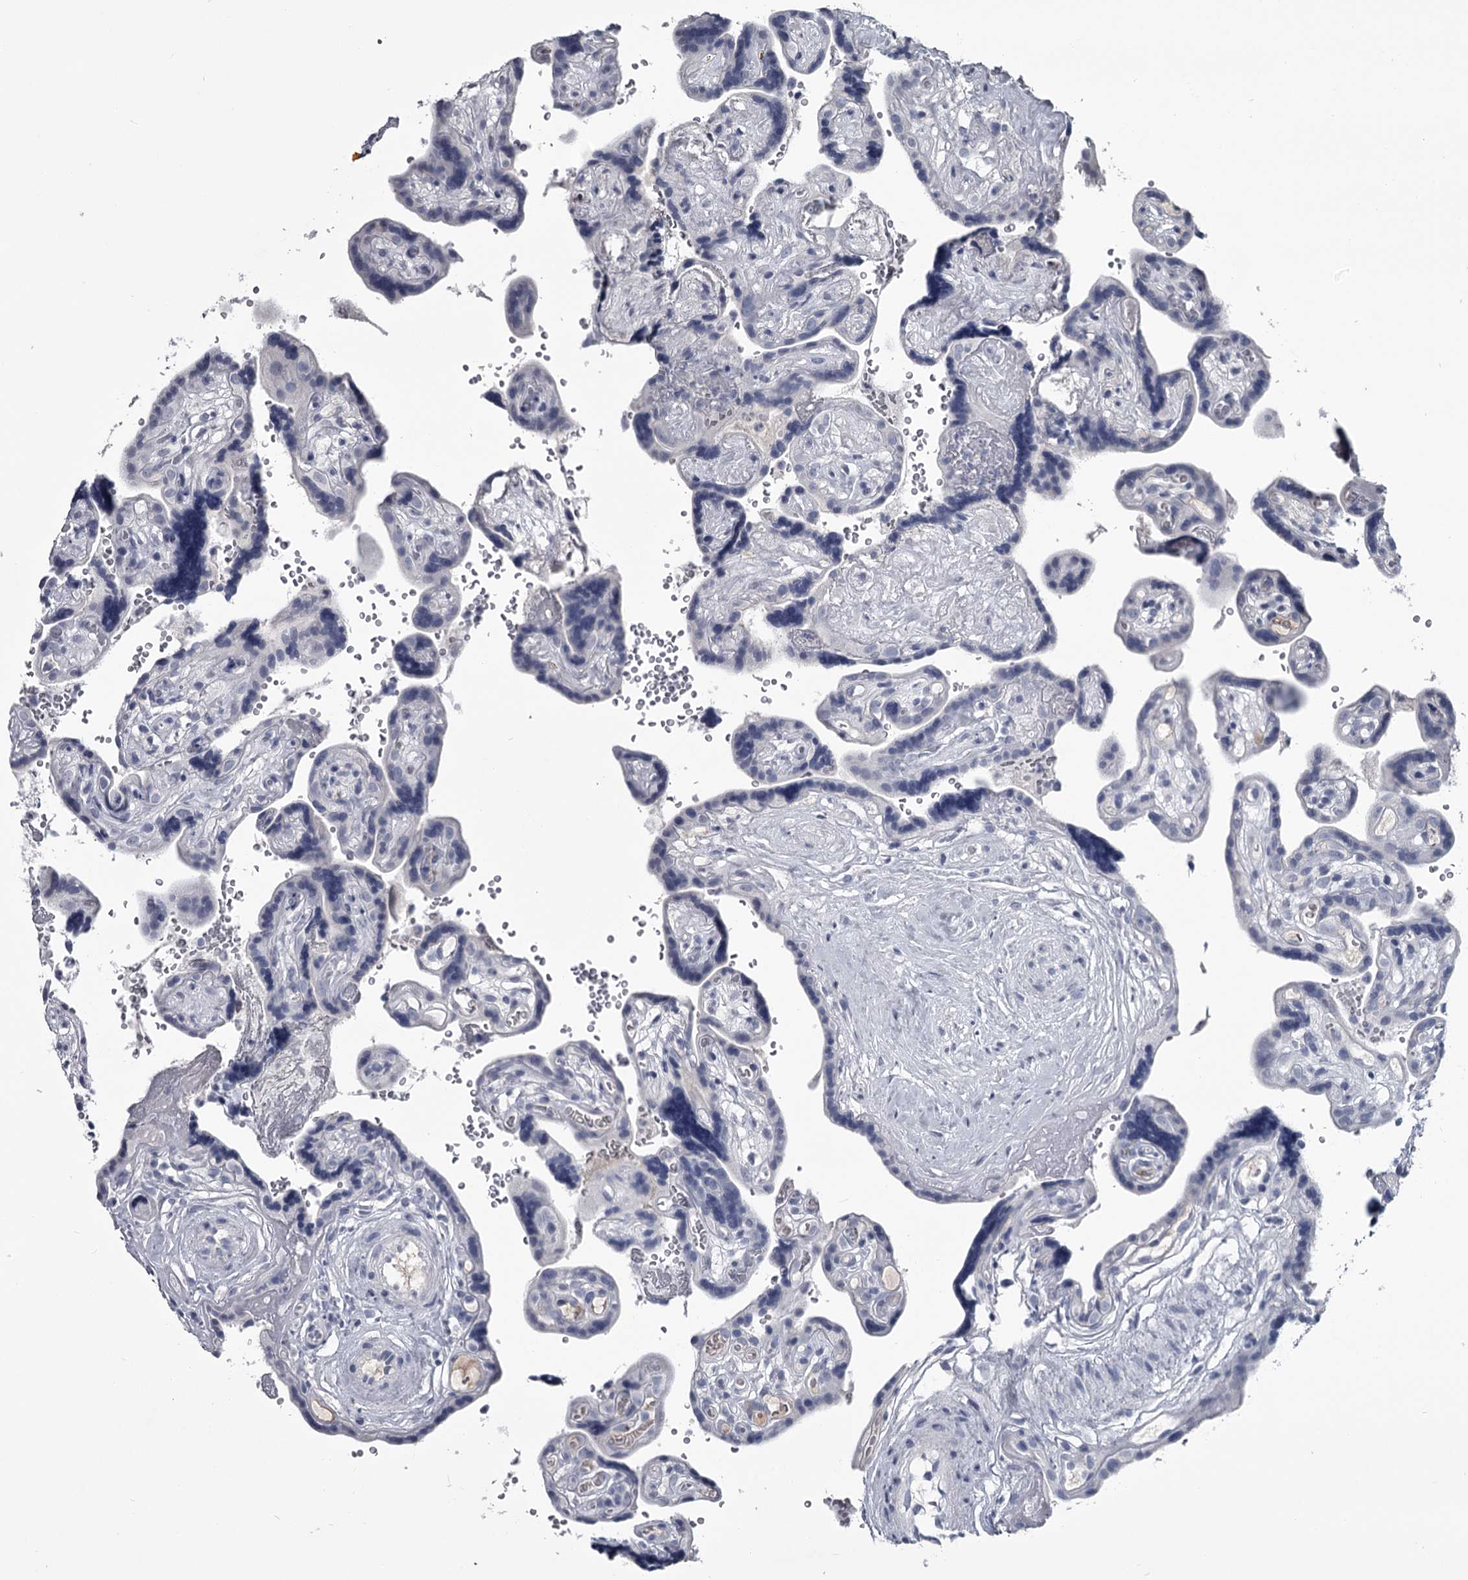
{"staining": {"intensity": "negative", "quantity": "none", "location": "none"}, "tissue": "placenta", "cell_type": "Decidual cells", "image_type": "normal", "snomed": [{"axis": "morphology", "description": "Normal tissue, NOS"}, {"axis": "topography", "description": "Placenta"}], "caption": "Image shows no significant protein staining in decidual cells of normal placenta.", "gene": "DAO", "patient": {"sex": "female", "age": 30}}